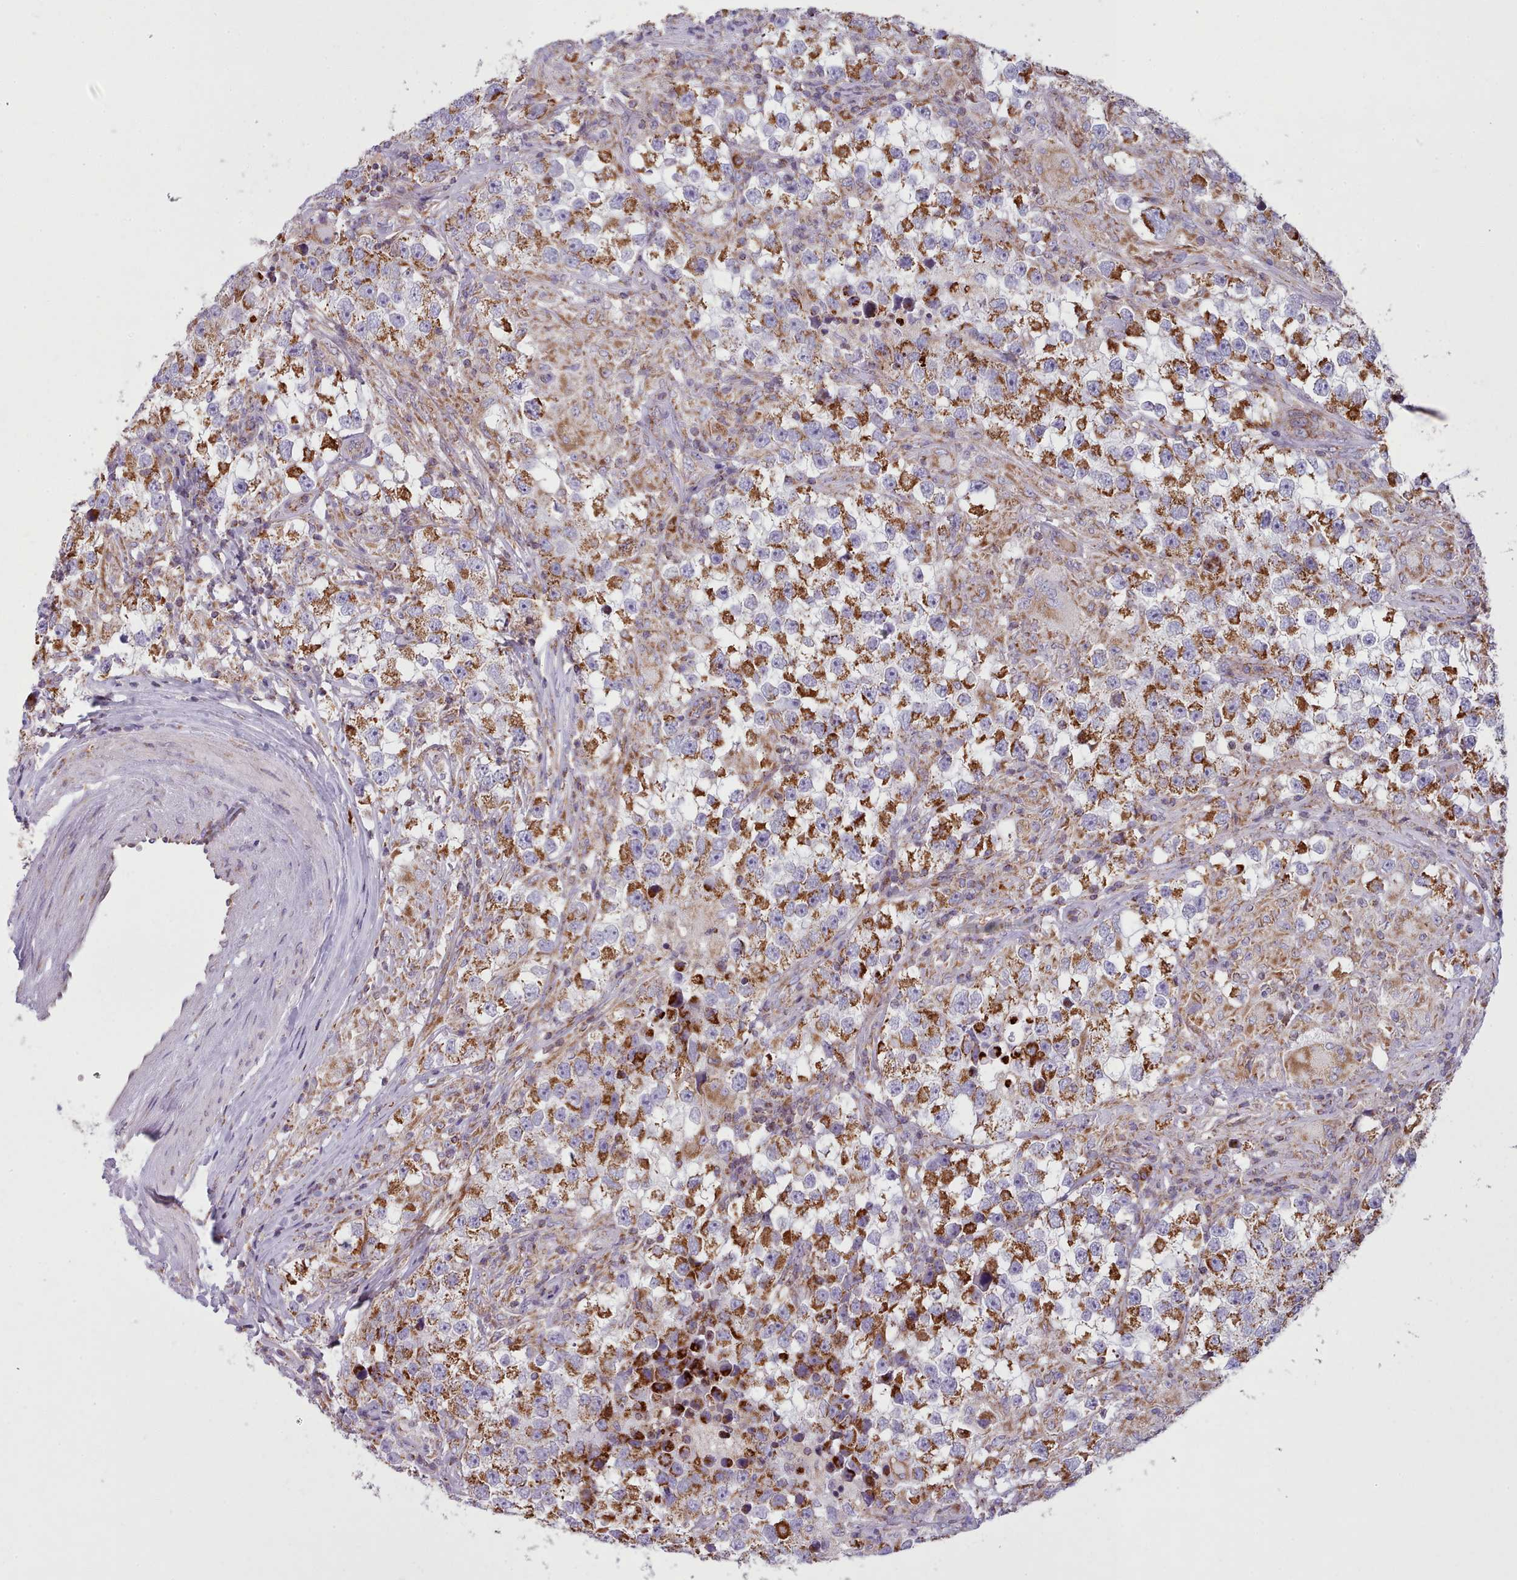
{"staining": {"intensity": "strong", "quantity": ">75%", "location": "cytoplasmic/membranous"}, "tissue": "testis cancer", "cell_type": "Tumor cells", "image_type": "cancer", "snomed": [{"axis": "morphology", "description": "Seminoma, NOS"}, {"axis": "topography", "description": "Testis"}], "caption": "Tumor cells display high levels of strong cytoplasmic/membranous expression in about >75% of cells in seminoma (testis).", "gene": "SRP54", "patient": {"sex": "male", "age": 46}}